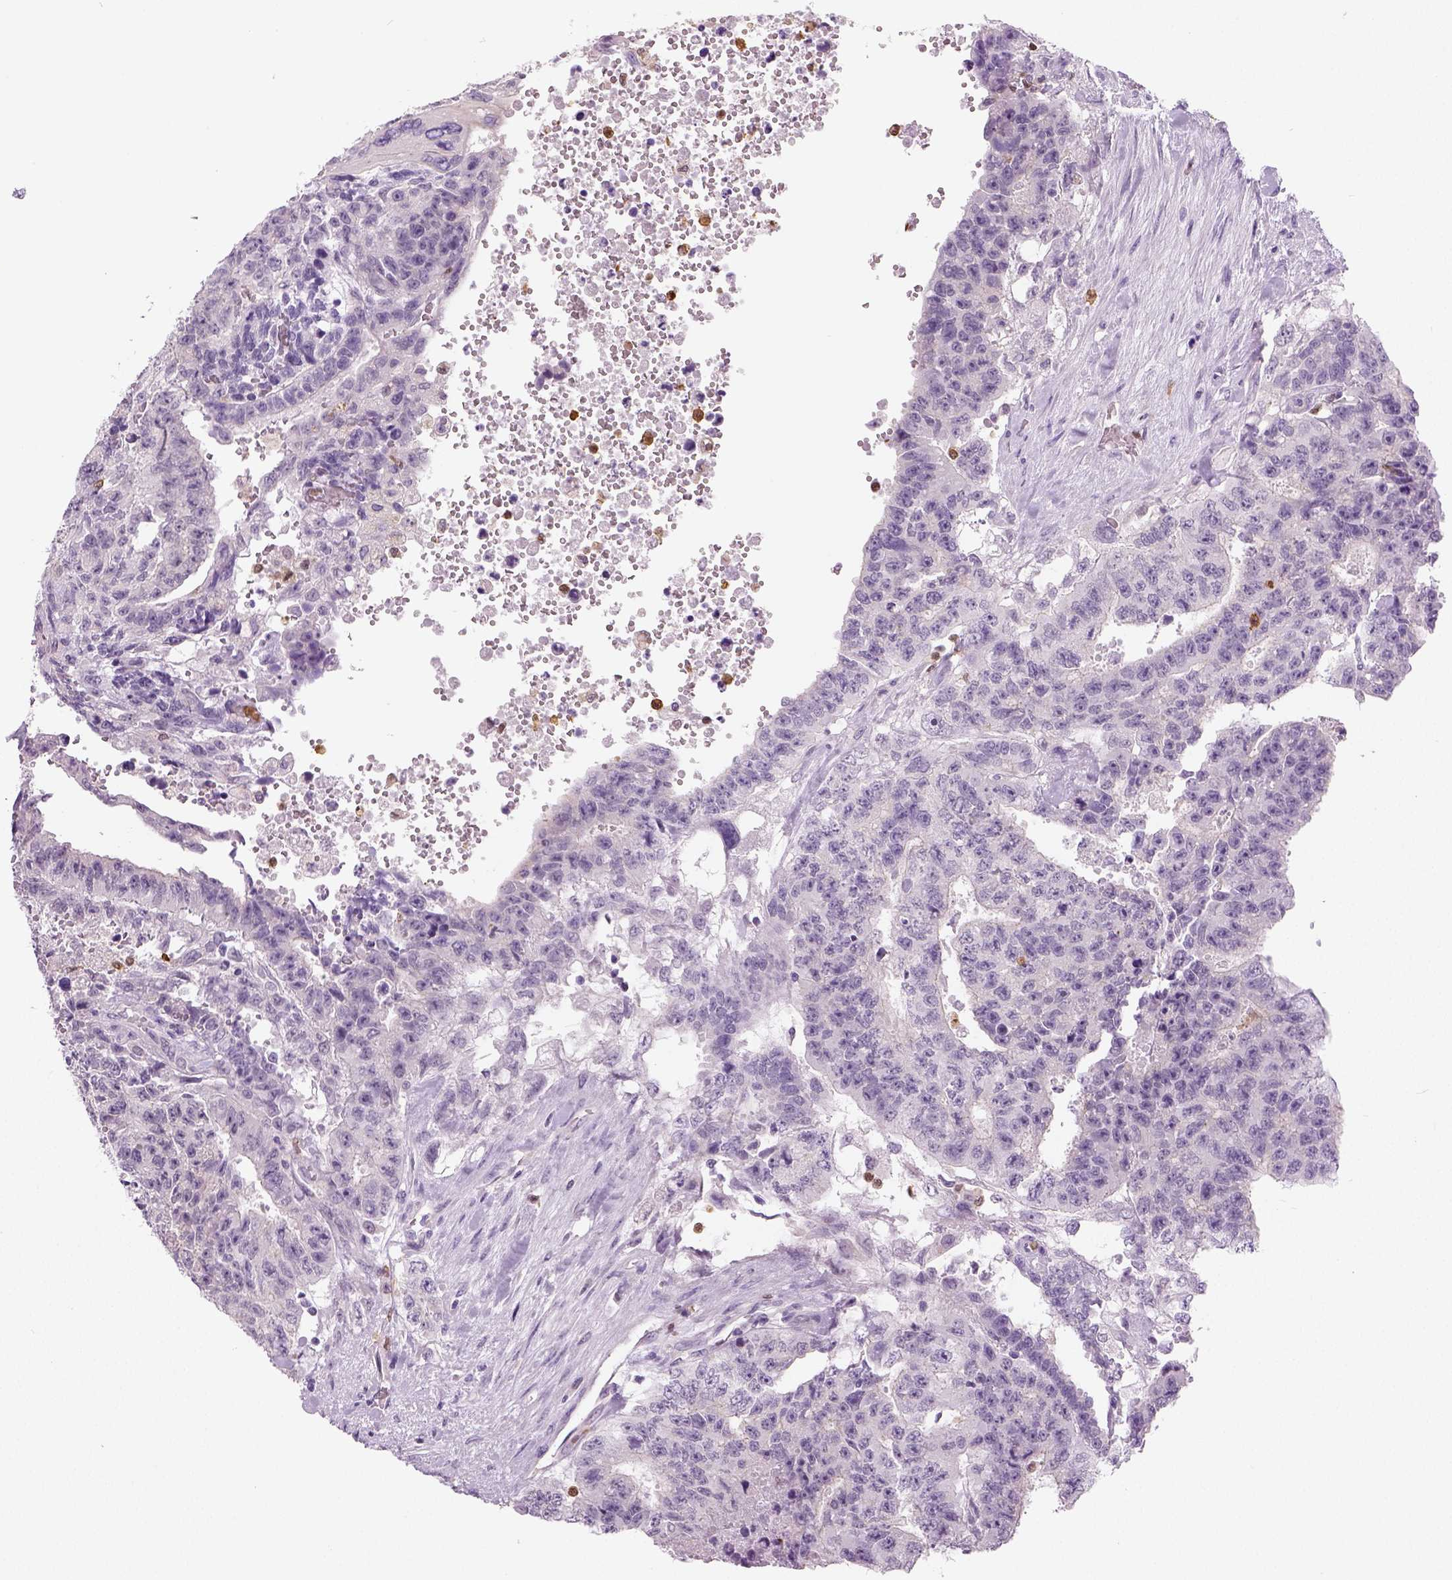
{"staining": {"intensity": "negative", "quantity": "none", "location": "none"}, "tissue": "testis cancer", "cell_type": "Tumor cells", "image_type": "cancer", "snomed": [{"axis": "morphology", "description": "Carcinoma, Embryonal, NOS"}, {"axis": "topography", "description": "Testis"}], "caption": "IHC of testis cancer exhibits no staining in tumor cells.", "gene": "NECAB2", "patient": {"sex": "male", "age": 24}}